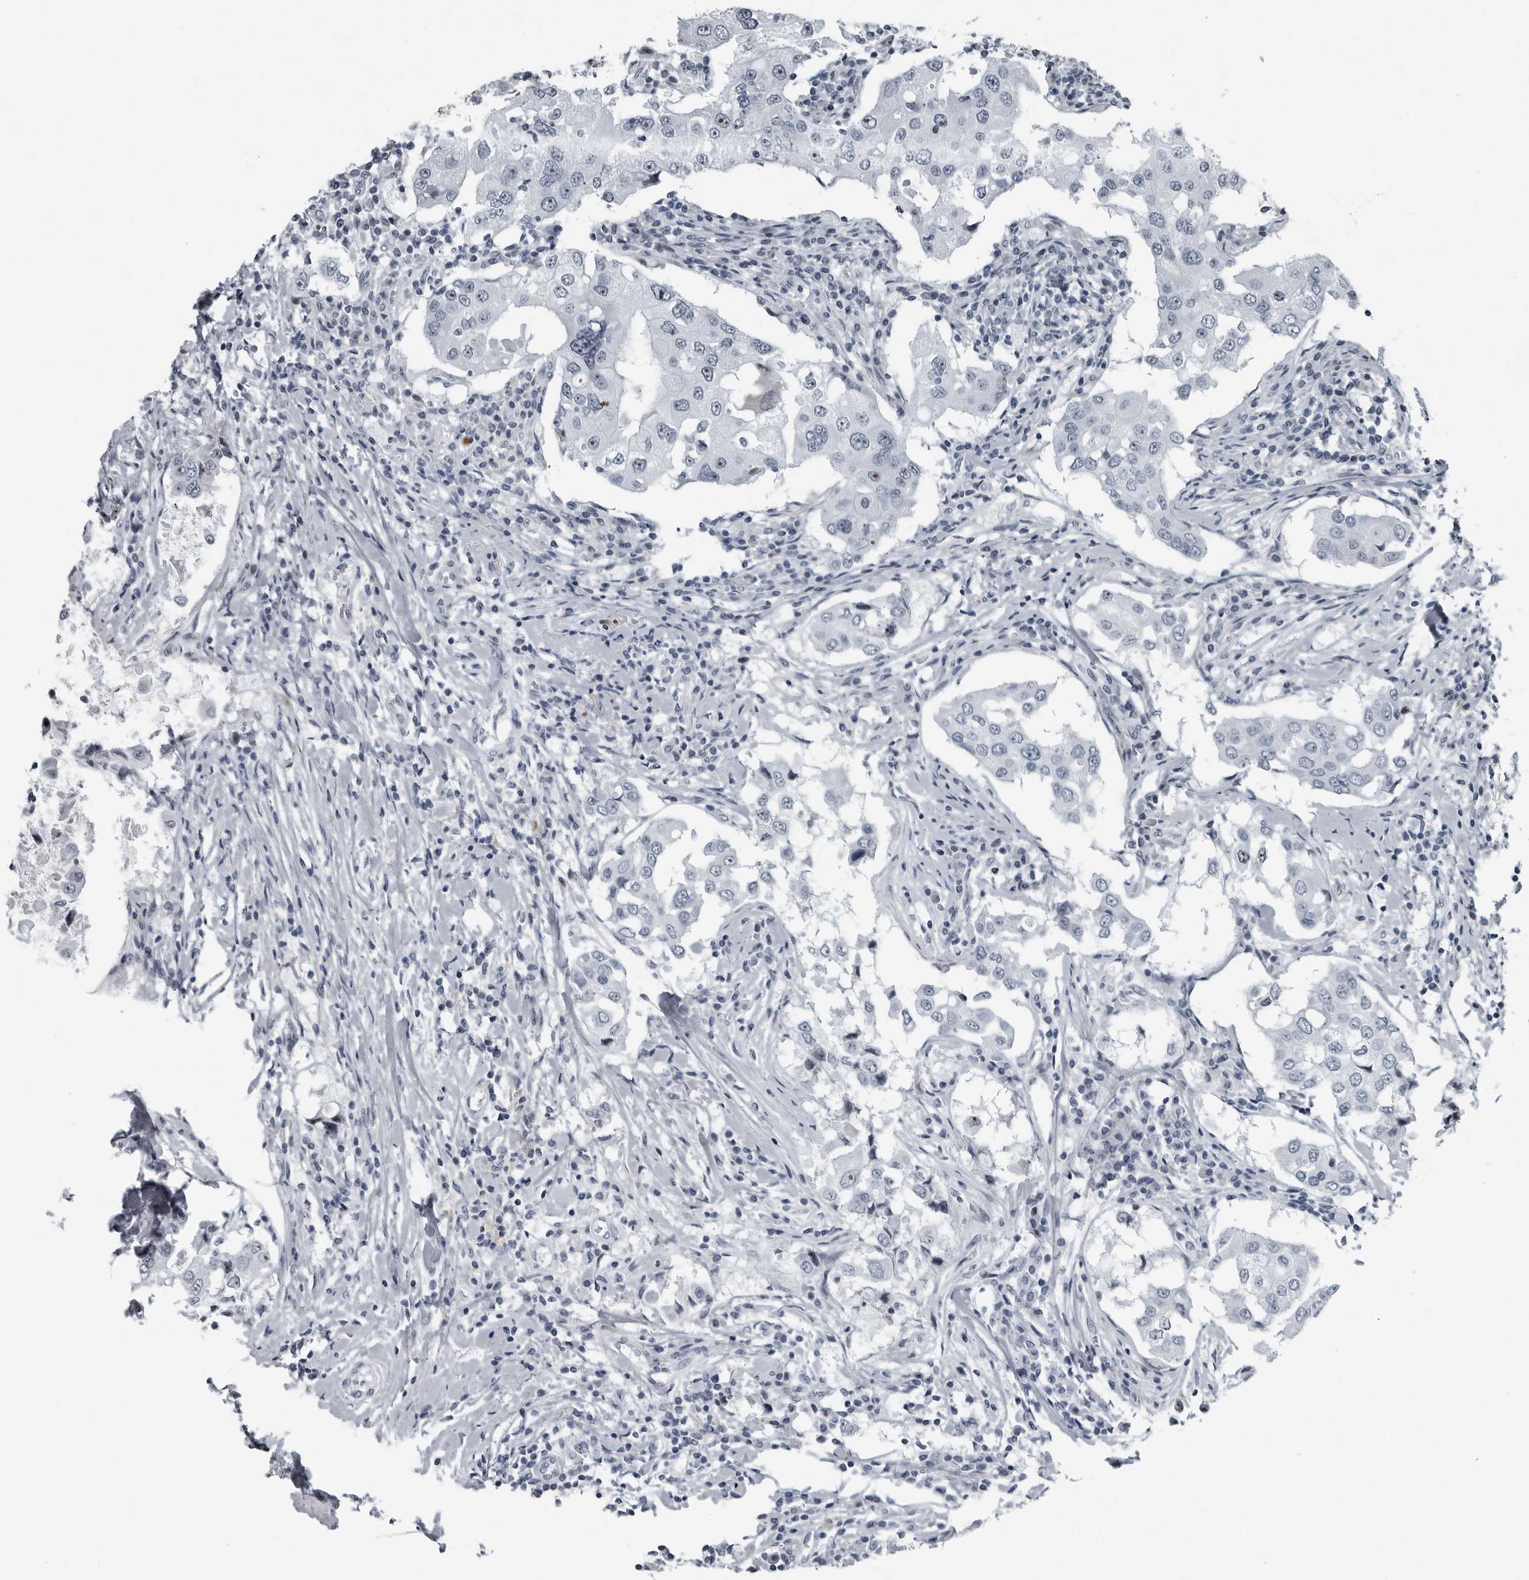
{"staining": {"intensity": "moderate", "quantity": "<25%", "location": "nuclear"}, "tissue": "breast cancer", "cell_type": "Tumor cells", "image_type": "cancer", "snomed": [{"axis": "morphology", "description": "Duct carcinoma"}, {"axis": "topography", "description": "Breast"}], "caption": "The histopathology image shows staining of invasive ductal carcinoma (breast), revealing moderate nuclear protein positivity (brown color) within tumor cells.", "gene": "PDCD11", "patient": {"sex": "female", "age": 27}}